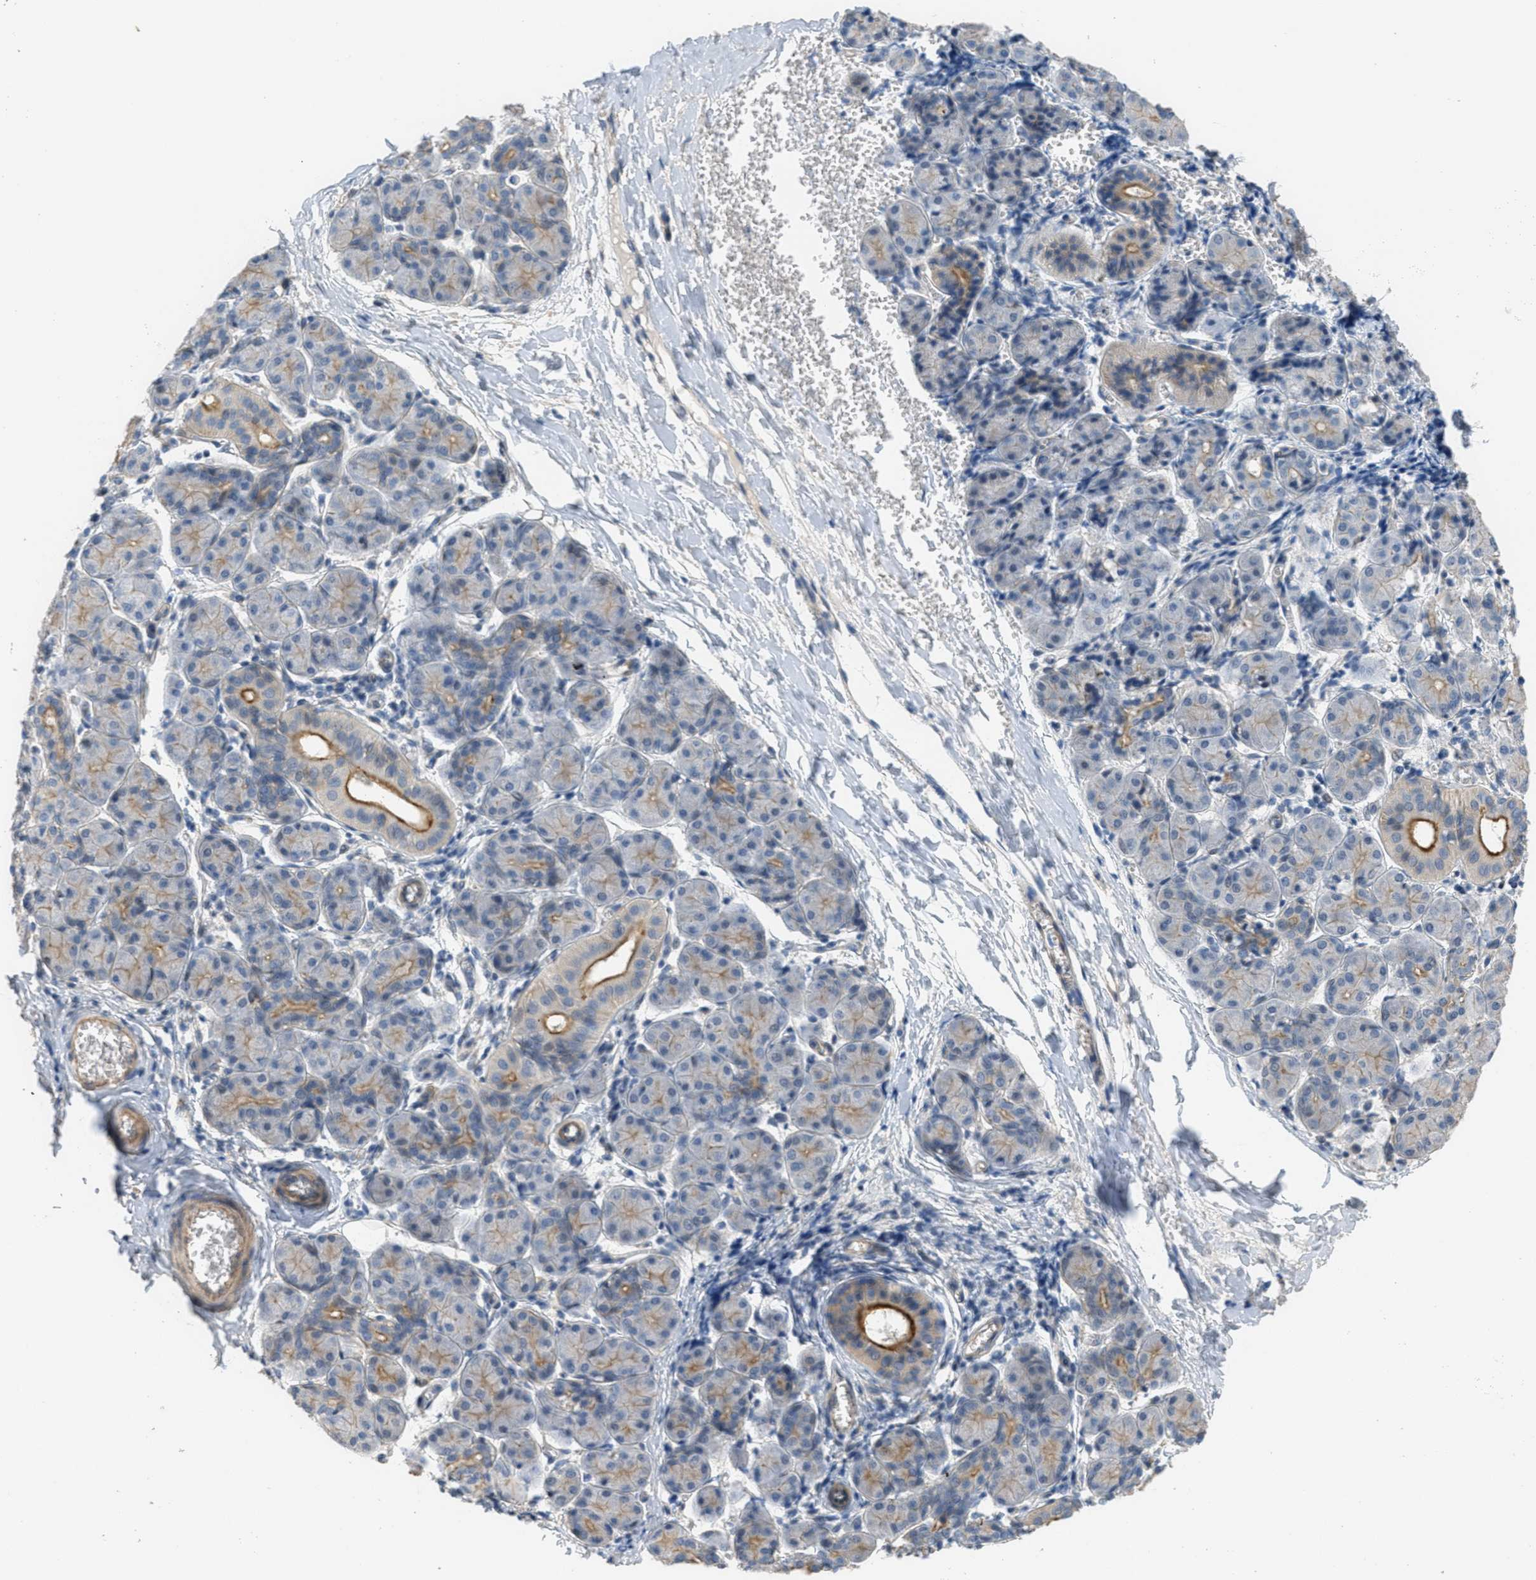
{"staining": {"intensity": "moderate", "quantity": "<25%", "location": "cytoplasmic/membranous"}, "tissue": "salivary gland", "cell_type": "Glandular cells", "image_type": "normal", "snomed": [{"axis": "morphology", "description": "Normal tissue, NOS"}, {"axis": "morphology", "description": "Inflammation, NOS"}, {"axis": "topography", "description": "Lymph node"}, {"axis": "topography", "description": "Salivary gland"}], "caption": "Human salivary gland stained for a protein (brown) exhibits moderate cytoplasmic/membranous positive expression in approximately <25% of glandular cells.", "gene": "ADCY5", "patient": {"sex": "male", "age": 3}}